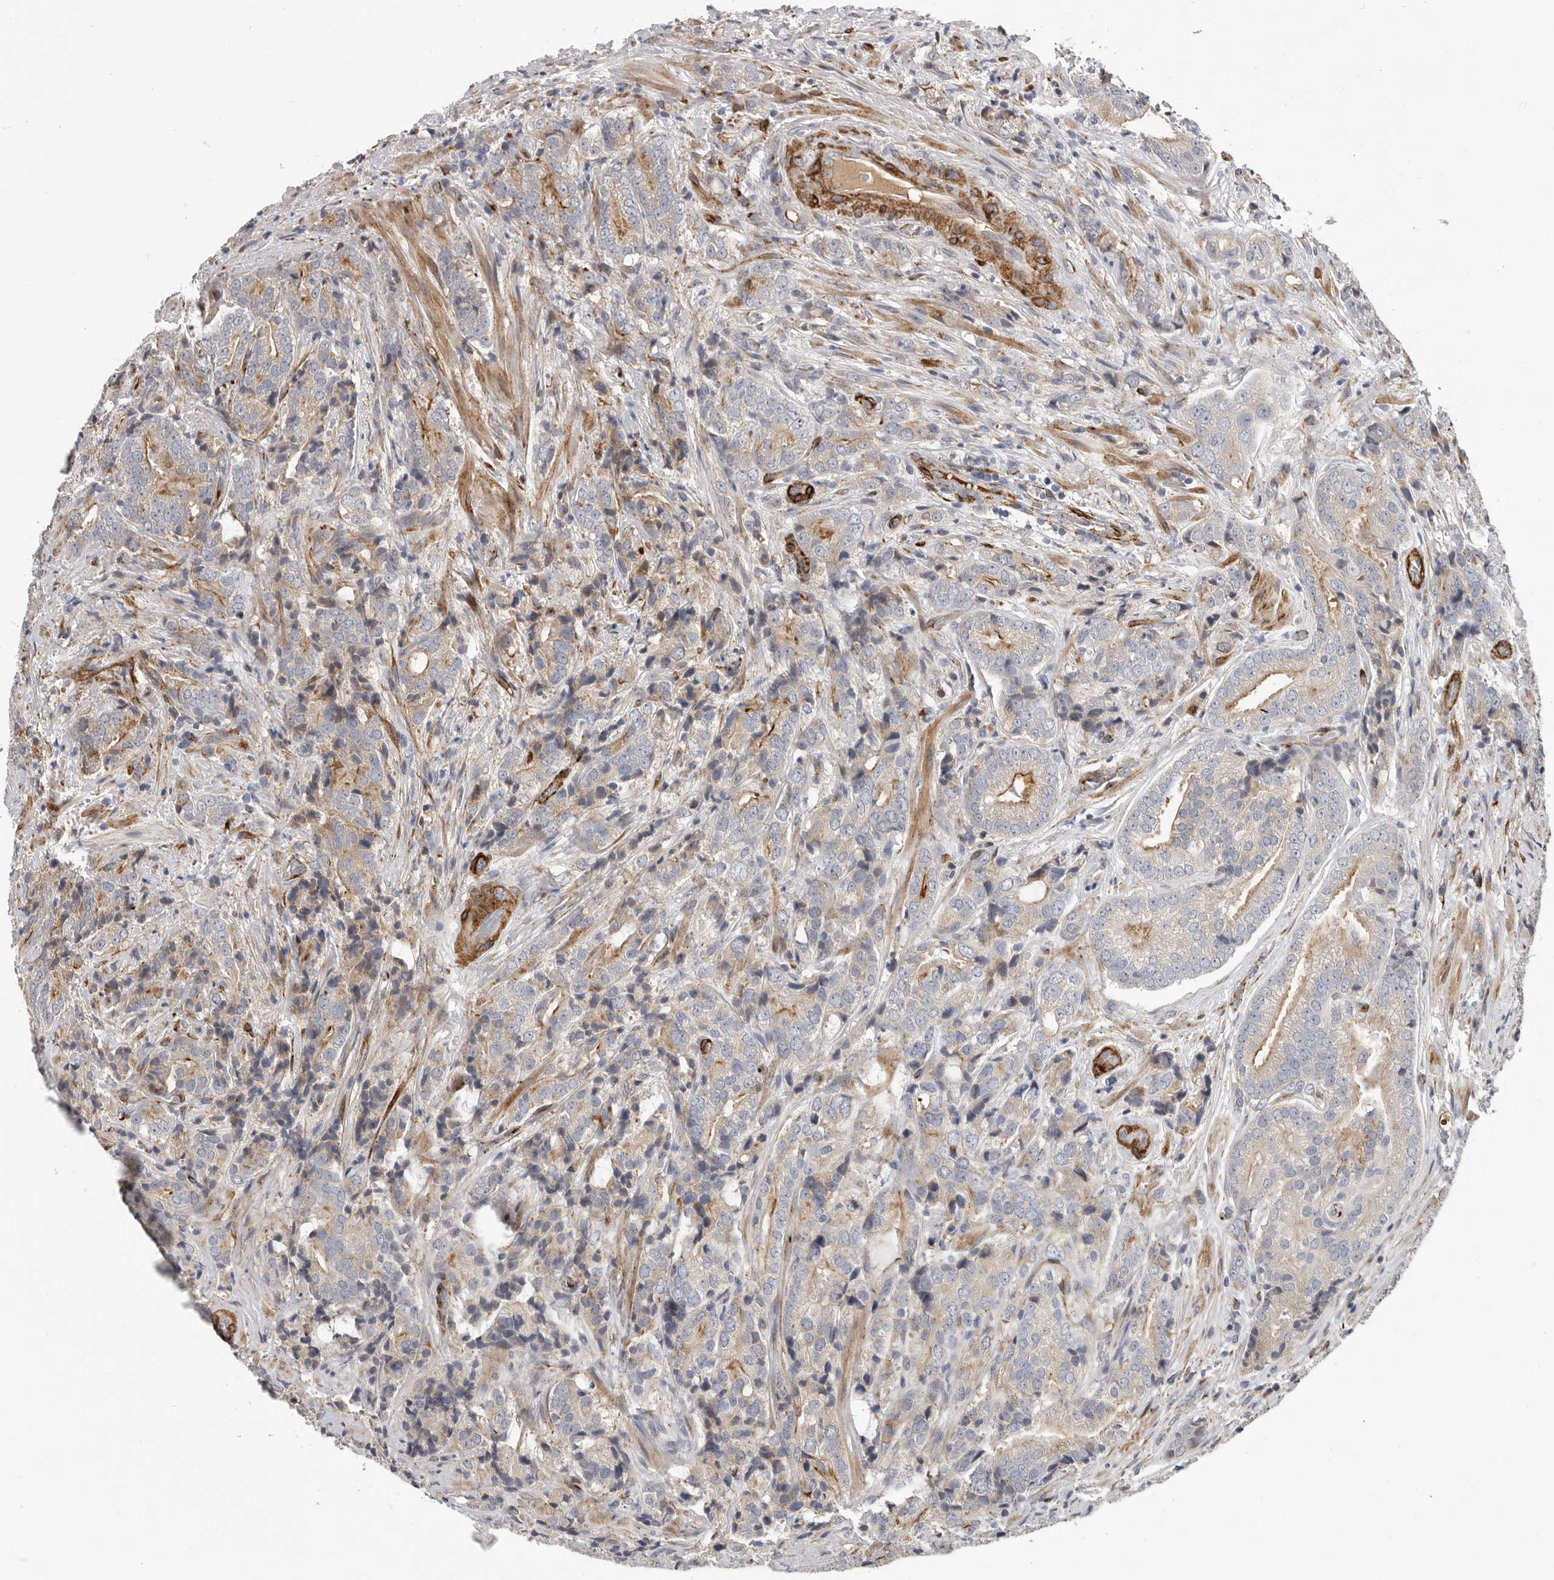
{"staining": {"intensity": "moderate", "quantity": "<25%", "location": "cytoplasmic/membranous"}, "tissue": "prostate cancer", "cell_type": "Tumor cells", "image_type": "cancer", "snomed": [{"axis": "morphology", "description": "Adenocarcinoma, High grade"}, {"axis": "topography", "description": "Prostate"}], "caption": "Prostate cancer (adenocarcinoma (high-grade)) stained with a protein marker shows moderate staining in tumor cells.", "gene": "ATXN3L", "patient": {"sex": "male", "age": 57}}